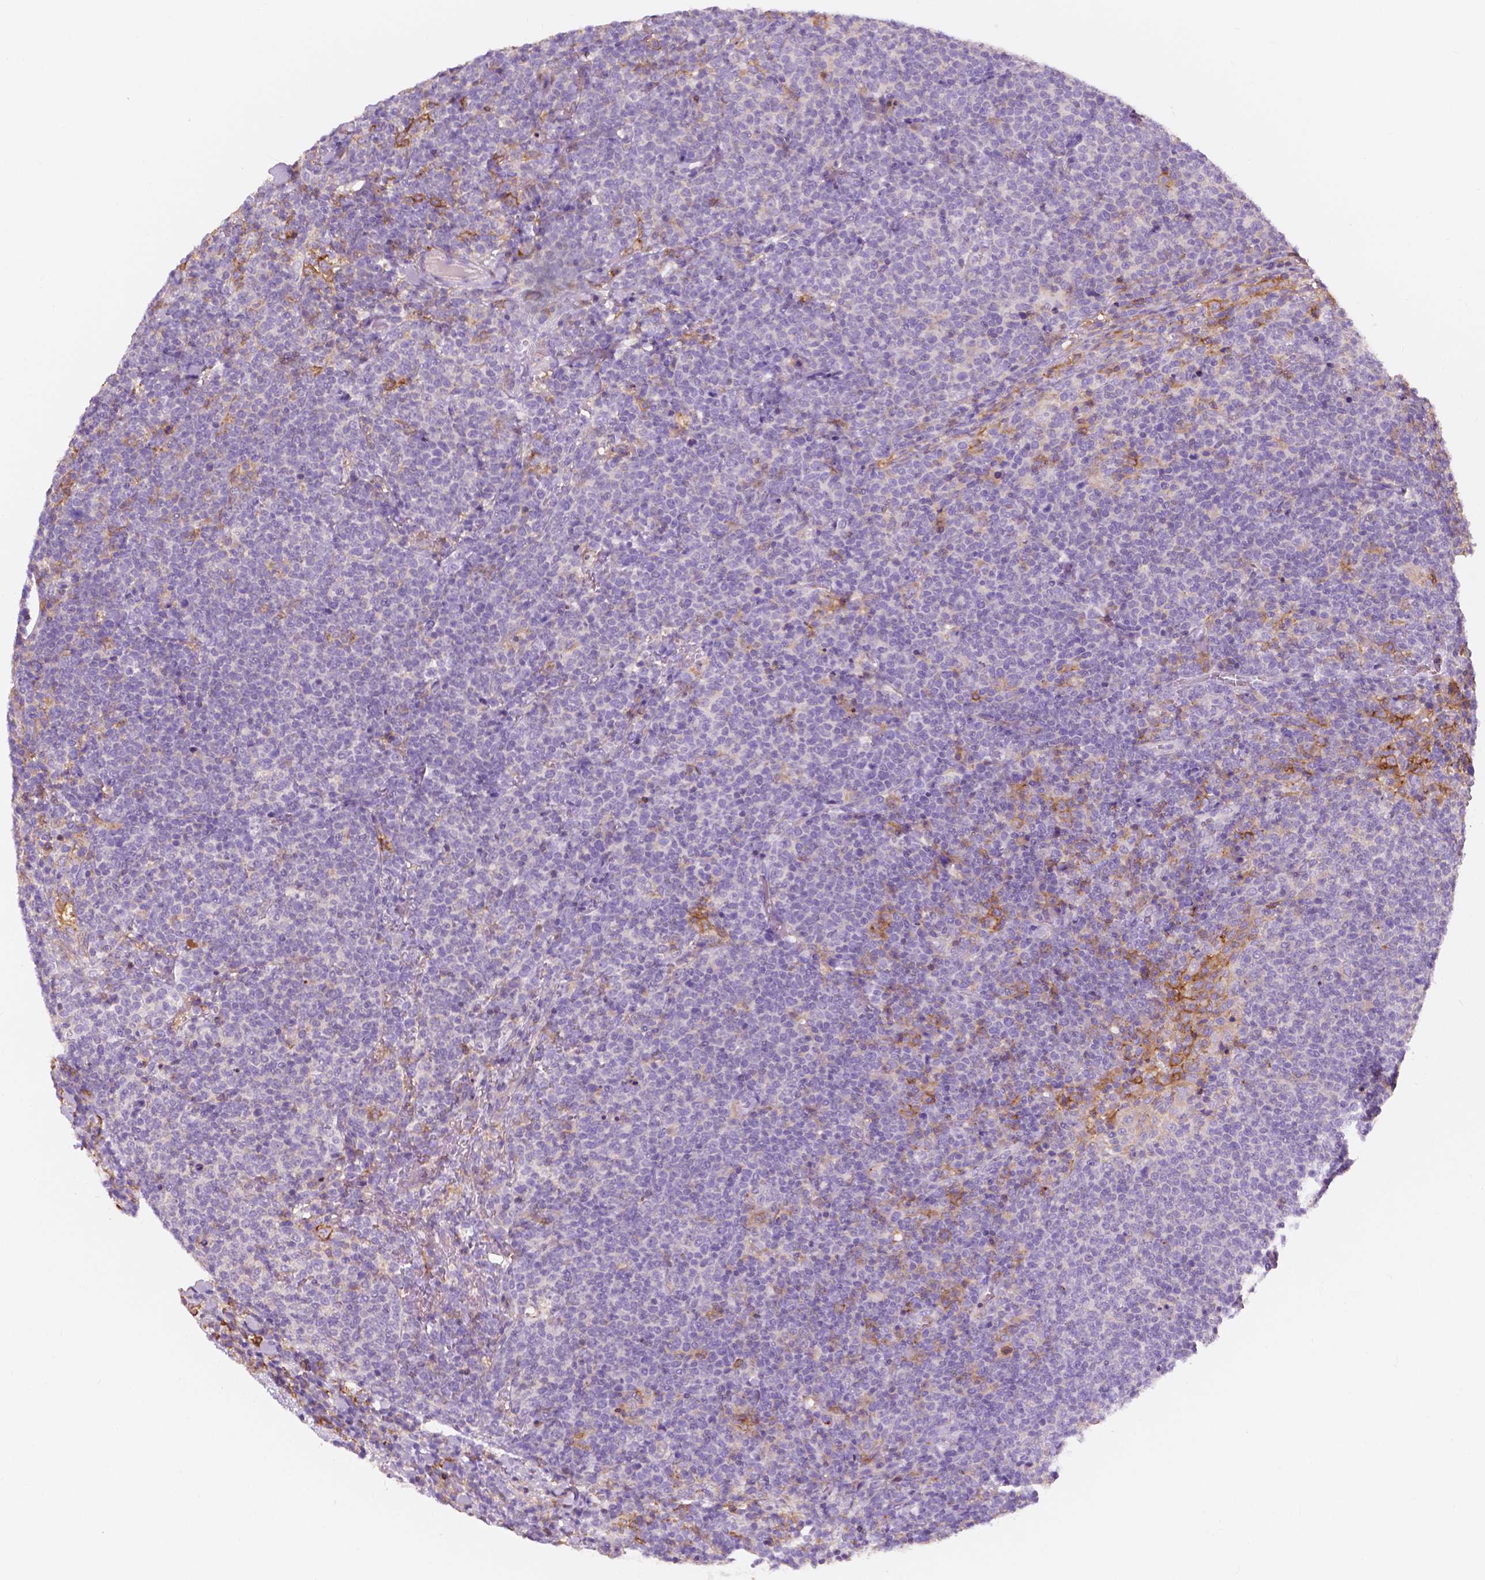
{"staining": {"intensity": "negative", "quantity": "none", "location": "none"}, "tissue": "lymphoma", "cell_type": "Tumor cells", "image_type": "cancer", "snomed": [{"axis": "morphology", "description": "Malignant lymphoma, non-Hodgkin's type, High grade"}, {"axis": "topography", "description": "Lymph node"}], "caption": "A micrograph of human lymphoma is negative for staining in tumor cells.", "gene": "SEMA4A", "patient": {"sex": "male", "age": 61}}